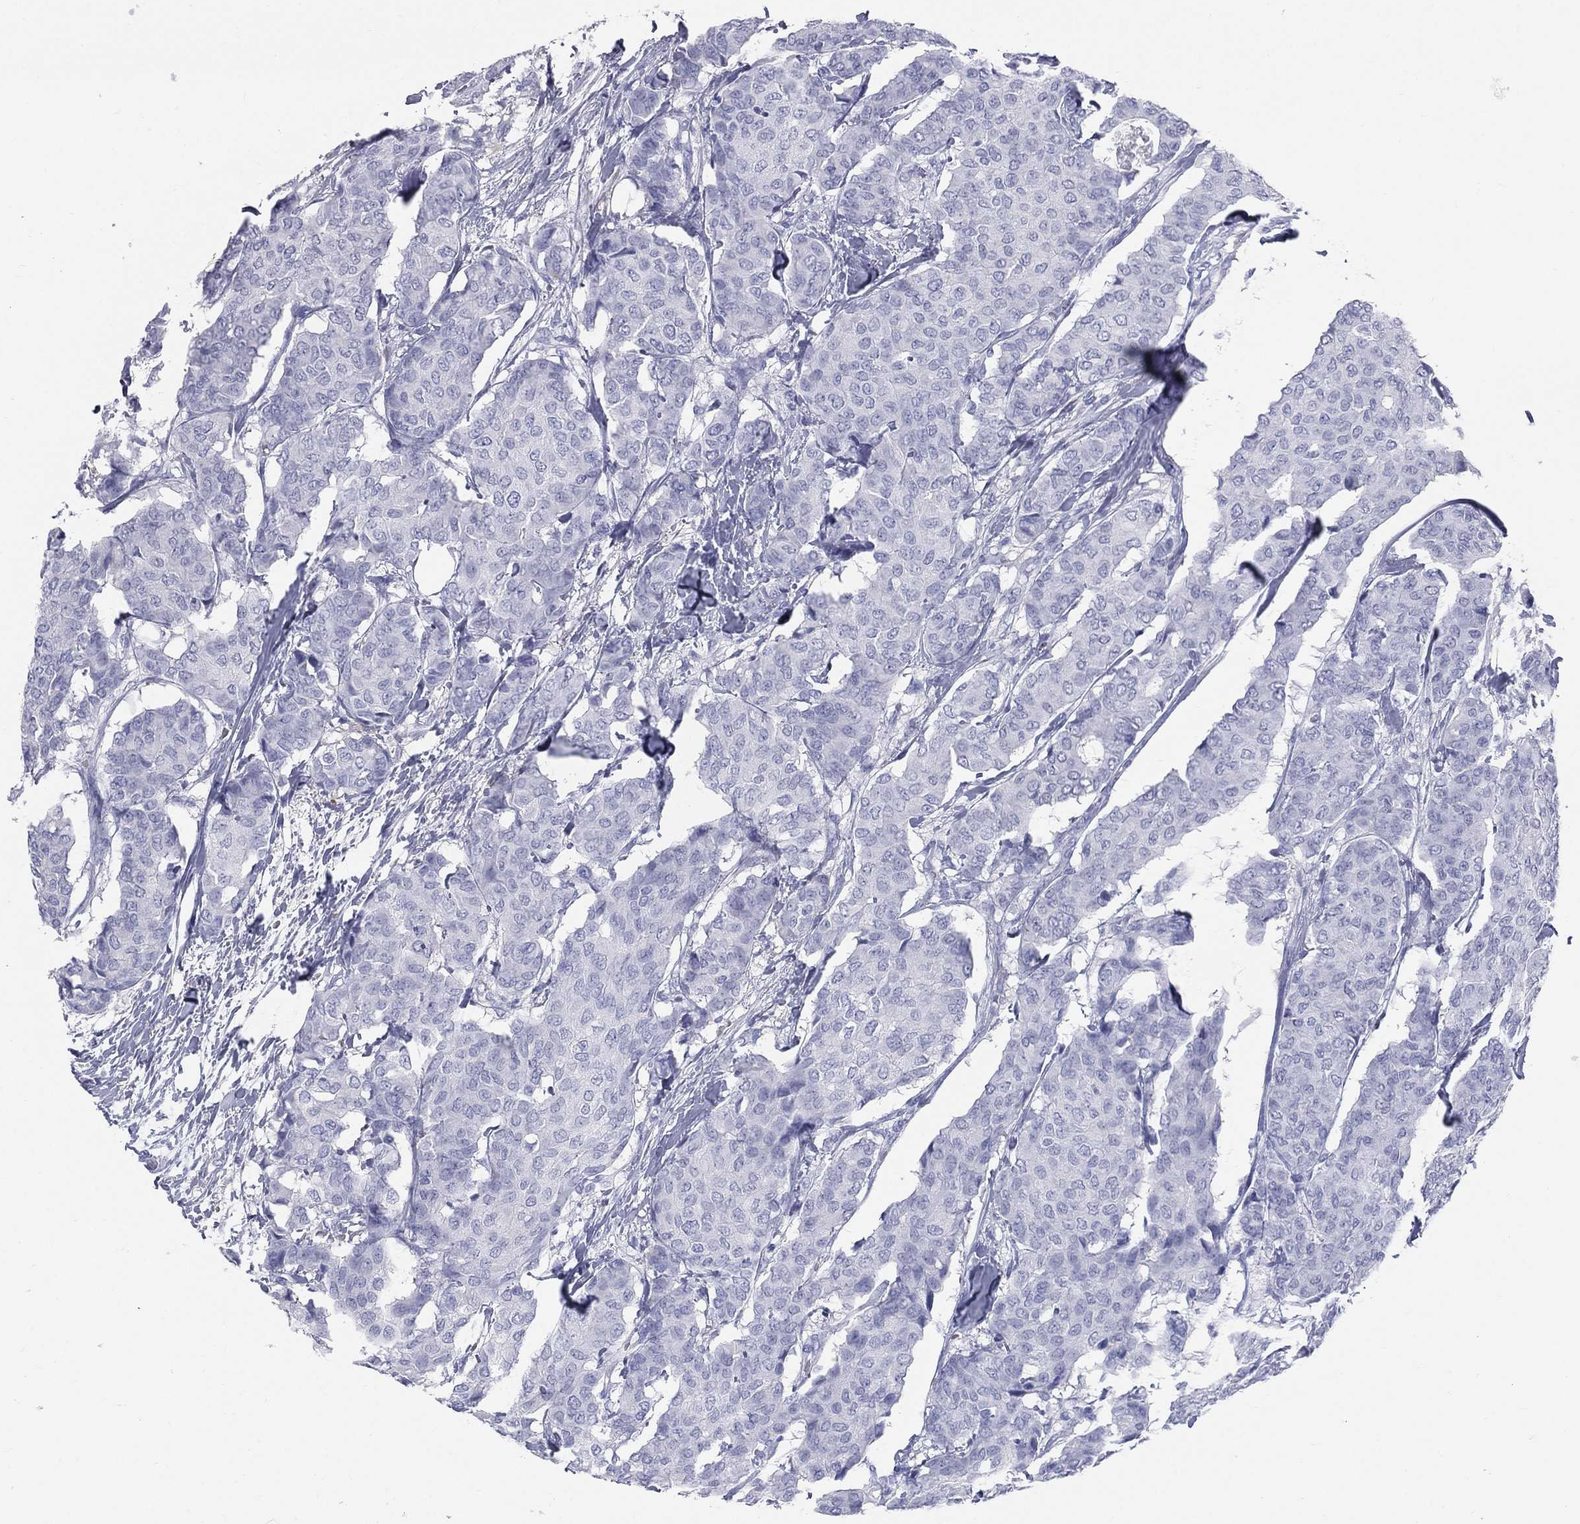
{"staining": {"intensity": "negative", "quantity": "none", "location": "none"}, "tissue": "breast cancer", "cell_type": "Tumor cells", "image_type": "cancer", "snomed": [{"axis": "morphology", "description": "Duct carcinoma"}, {"axis": "topography", "description": "Breast"}], "caption": "DAB immunohistochemical staining of human breast cancer (infiltrating ductal carcinoma) shows no significant staining in tumor cells.", "gene": "HP", "patient": {"sex": "female", "age": 75}}